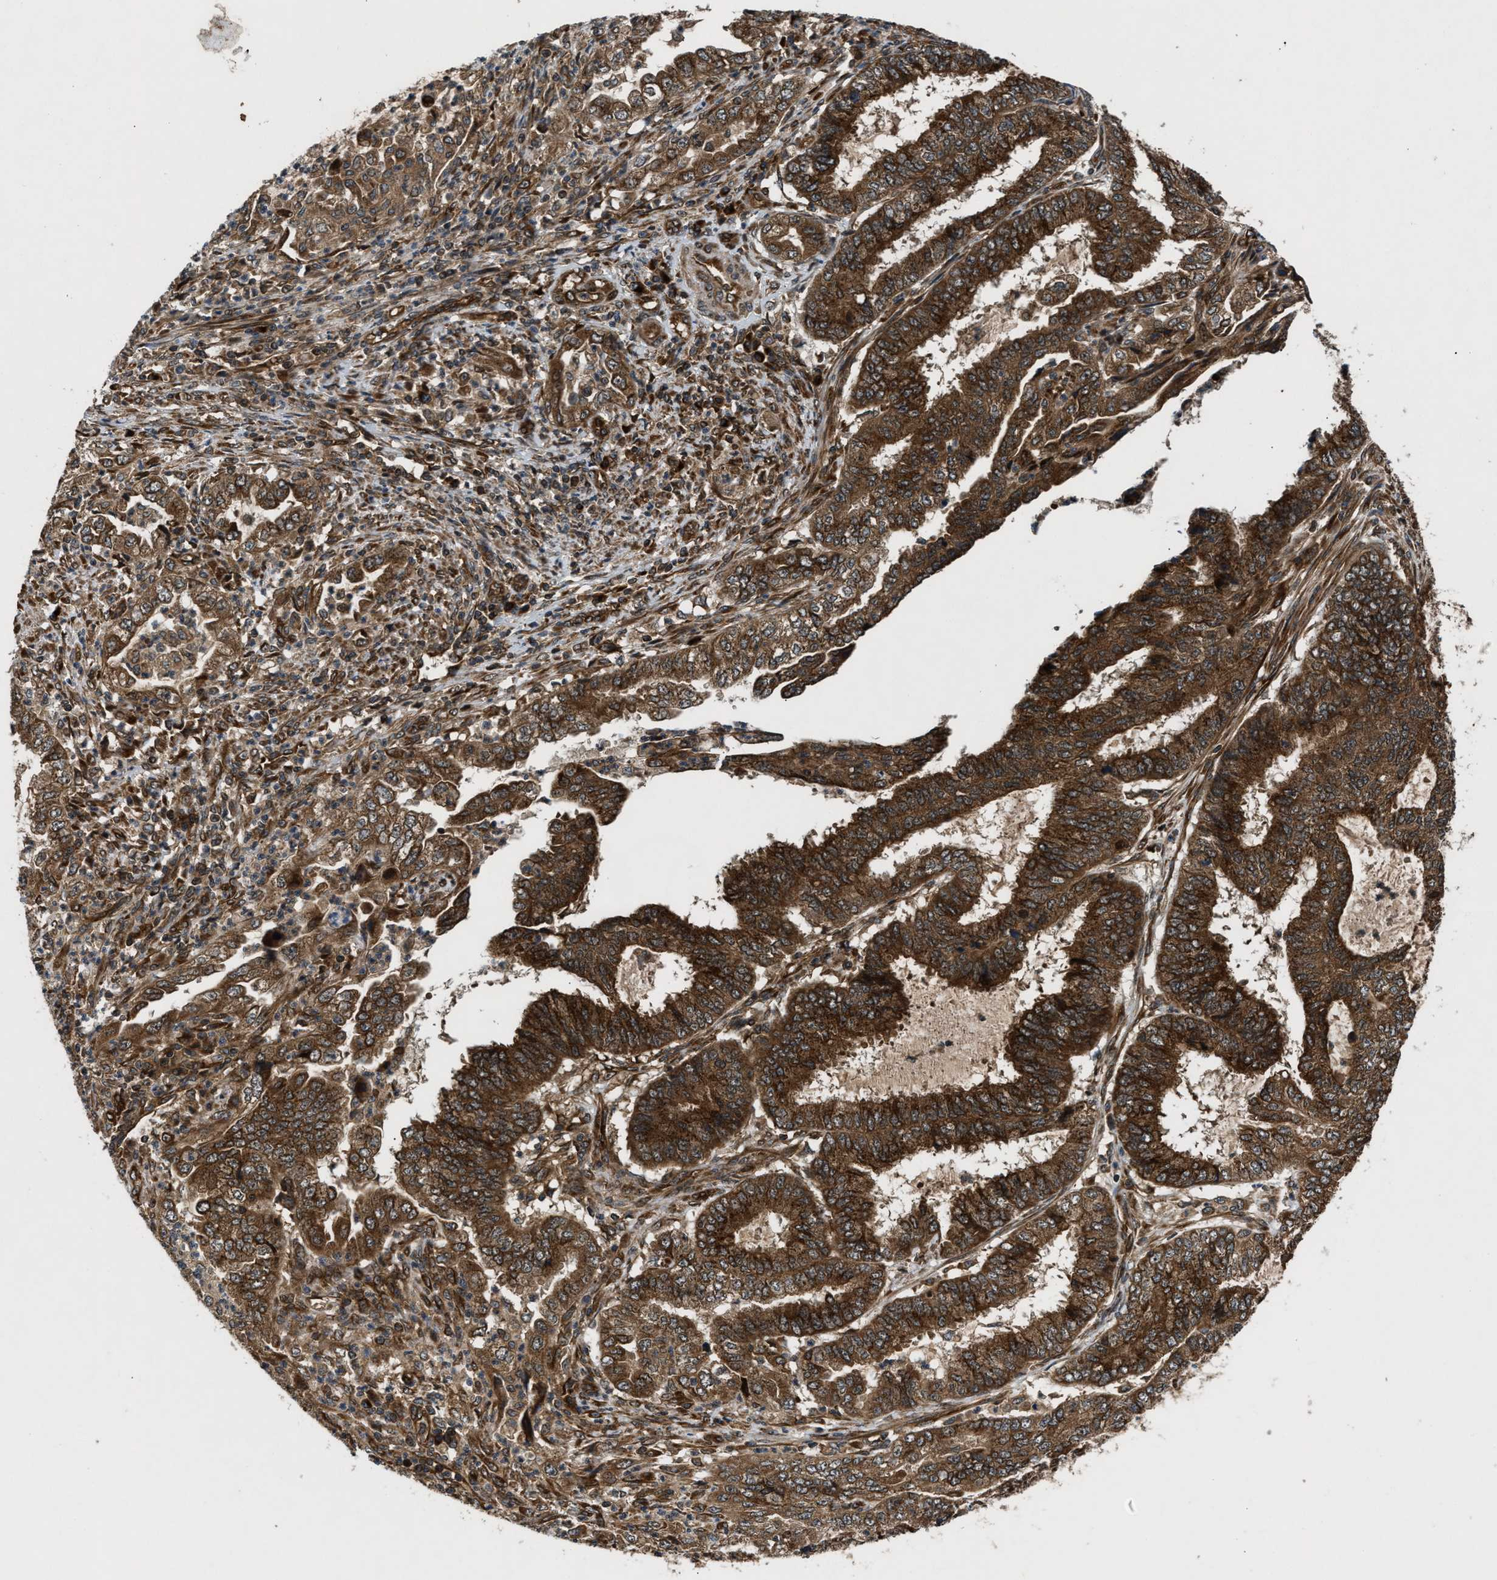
{"staining": {"intensity": "strong", "quantity": ">75%", "location": "cytoplasmic/membranous"}, "tissue": "endometrial cancer", "cell_type": "Tumor cells", "image_type": "cancer", "snomed": [{"axis": "morphology", "description": "Adenocarcinoma, NOS"}, {"axis": "topography", "description": "Endometrium"}], "caption": "This micrograph reveals IHC staining of human endometrial adenocarcinoma, with high strong cytoplasmic/membranous expression in about >75% of tumor cells.", "gene": "PNPLA8", "patient": {"sex": "female", "age": 51}}